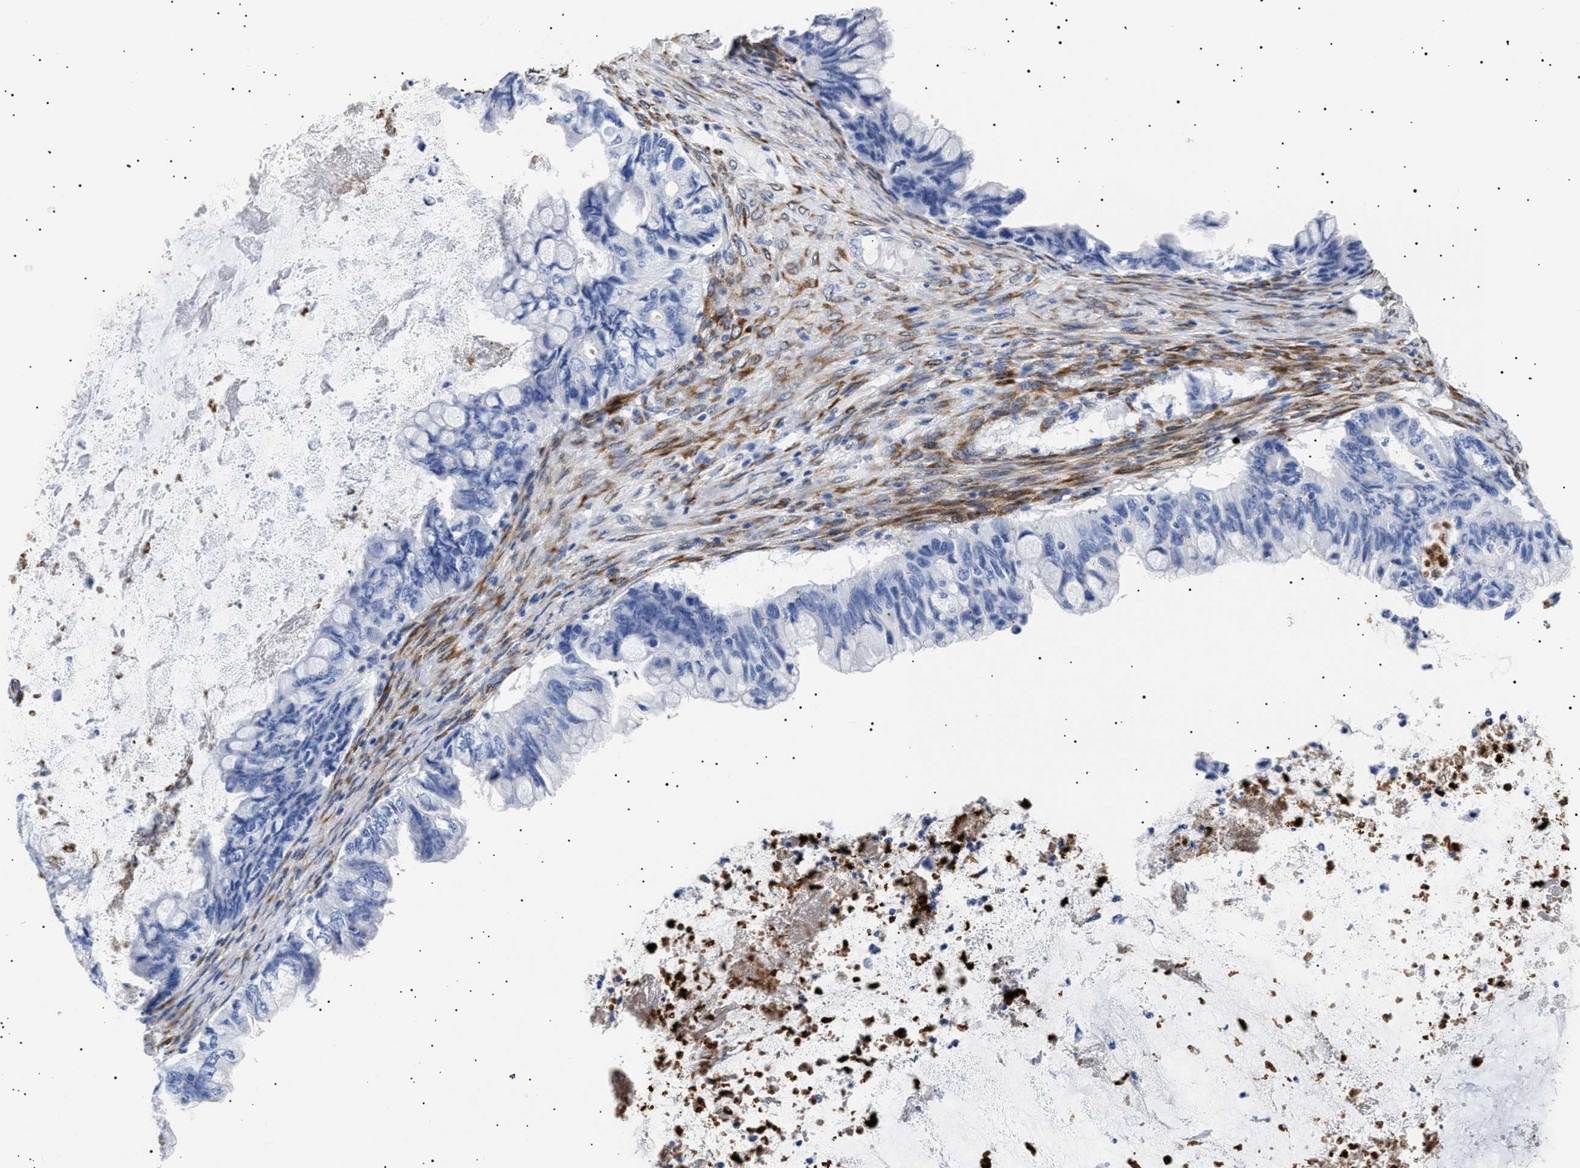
{"staining": {"intensity": "negative", "quantity": "none", "location": "none"}, "tissue": "ovarian cancer", "cell_type": "Tumor cells", "image_type": "cancer", "snomed": [{"axis": "morphology", "description": "Cystadenocarcinoma, mucinous, NOS"}, {"axis": "topography", "description": "Ovary"}], "caption": "The image shows no staining of tumor cells in mucinous cystadenocarcinoma (ovarian).", "gene": "HEMGN", "patient": {"sex": "female", "age": 80}}